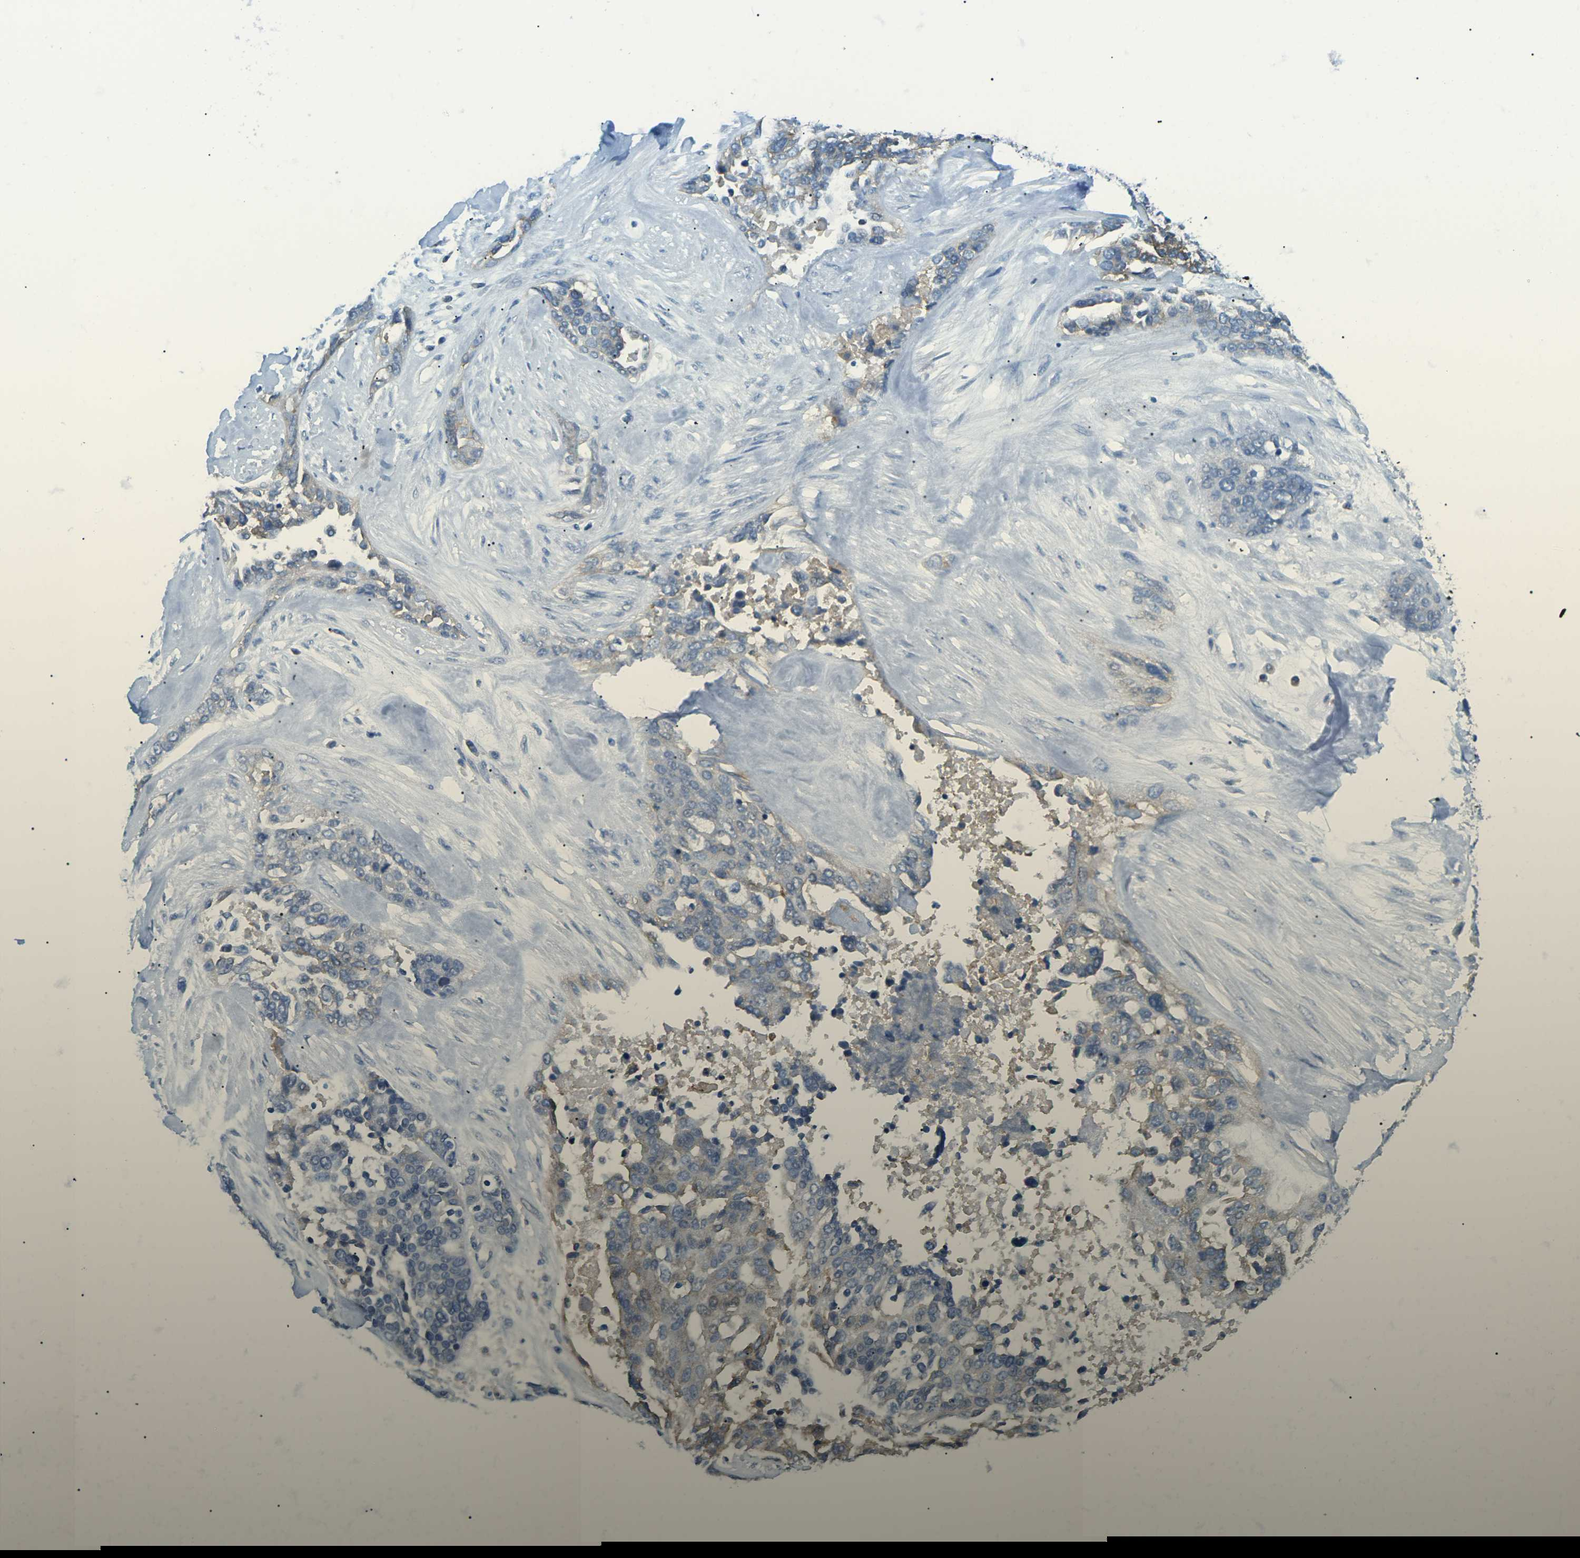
{"staining": {"intensity": "negative", "quantity": "none", "location": "none"}, "tissue": "ovarian cancer", "cell_type": "Tumor cells", "image_type": "cancer", "snomed": [{"axis": "morphology", "description": "Cystadenocarcinoma, serous, NOS"}, {"axis": "topography", "description": "Ovary"}], "caption": "Protein analysis of ovarian cancer (serous cystadenocarcinoma) reveals no significant expression in tumor cells.", "gene": "CD47", "patient": {"sex": "female", "age": 44}}